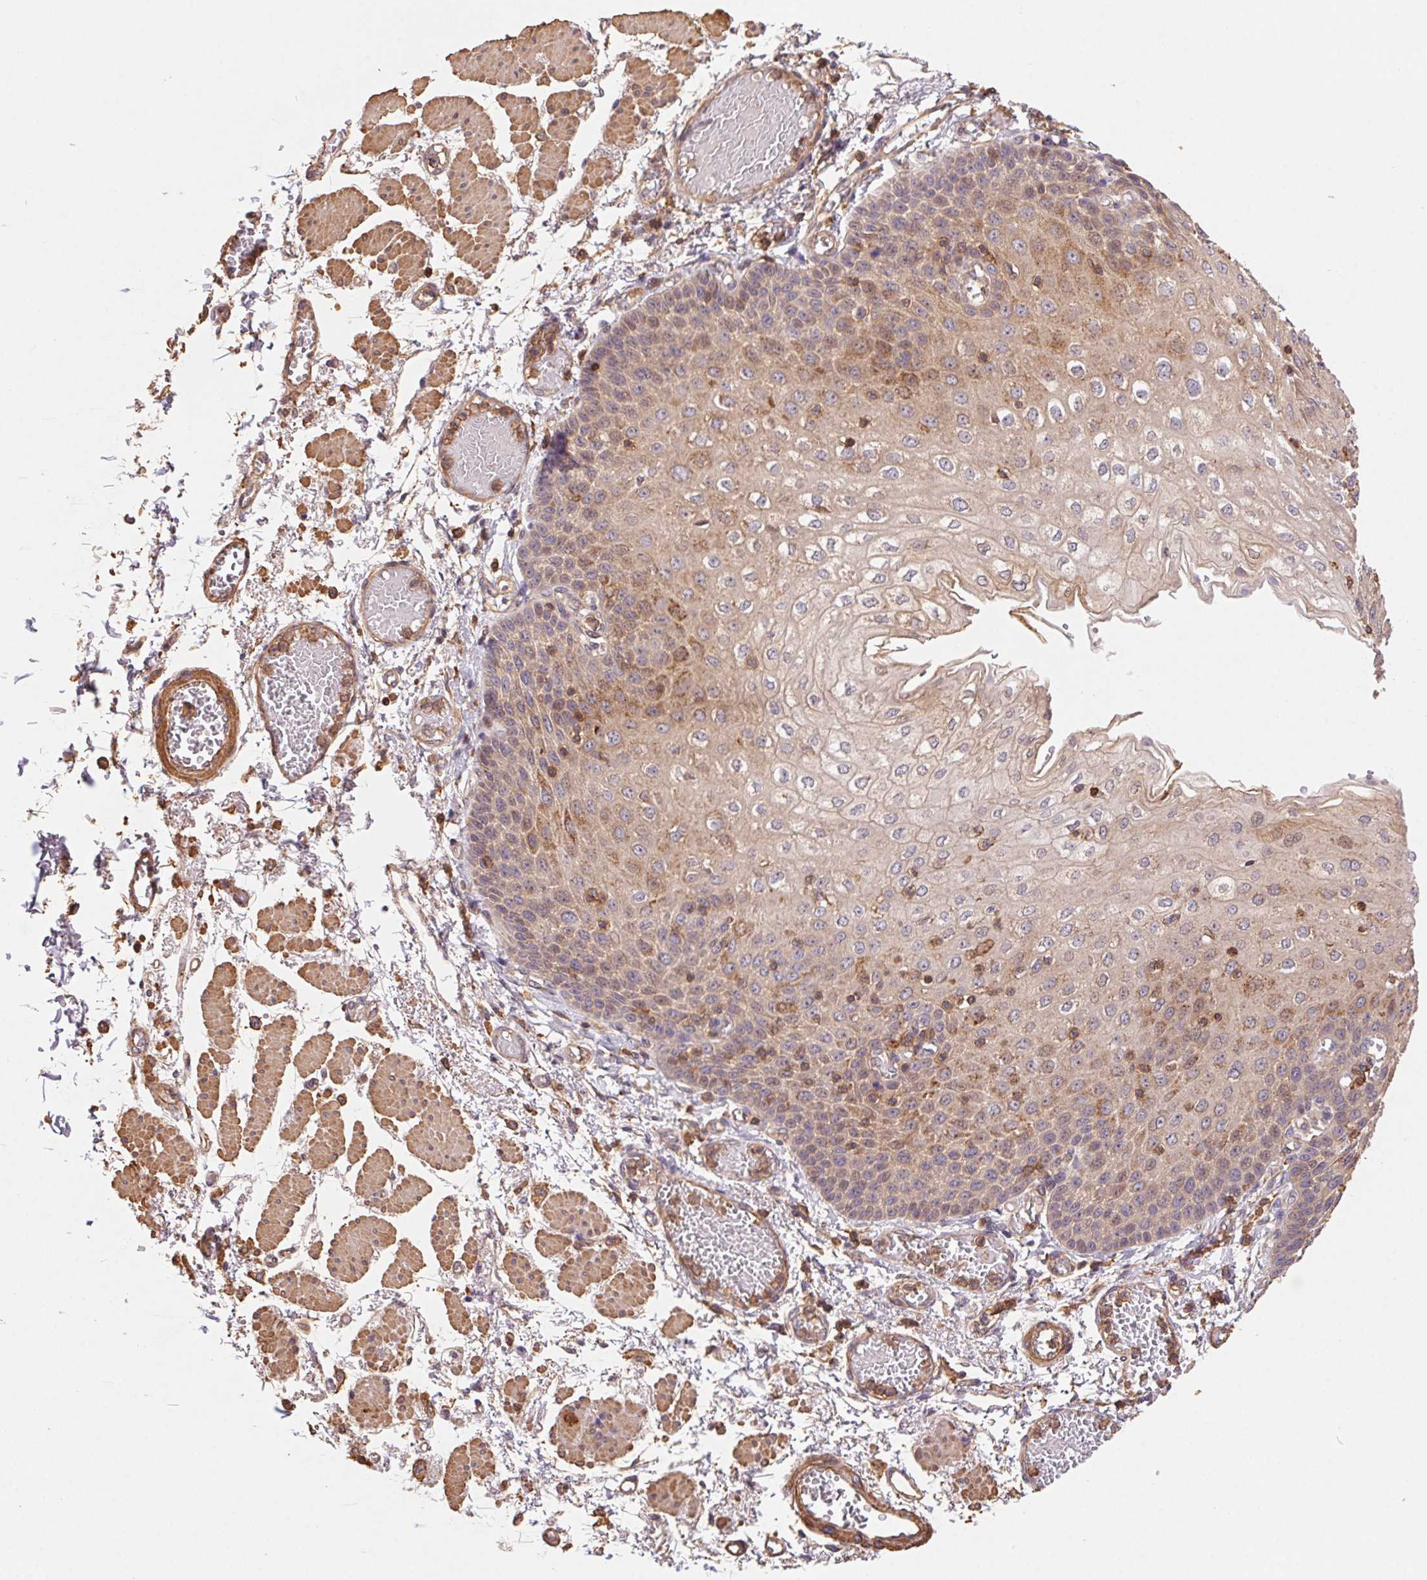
{"staining": {"intensity": "weak", "quantity": "25%-75%", "location": "cytoplasmic/membranous"}, "tissue": "esophagus", "cell_type": "Squamous epithelial cells", "image_type": "normal", "snomed": [{"axis": "morphology", "description": "Normal tissue, NOS"}, {"axis": "morphology", "description": "Adenocarcinoma, NOS"}, {"axis": "topography", "description": "Esophagus"}], "caption": "Immunohistochemistry histopathology image of benign esophagus: human esophagus stained using immunohistochemistry (IHC) shows low levels of weak protein expression localized specifically in the cytoplasmic/membranous of squamous epithelial cells, appearing as a cytoplasmic/membranous brown color.", "gene": "ATG10", "patient": {"sex": "male", "age": 81}}